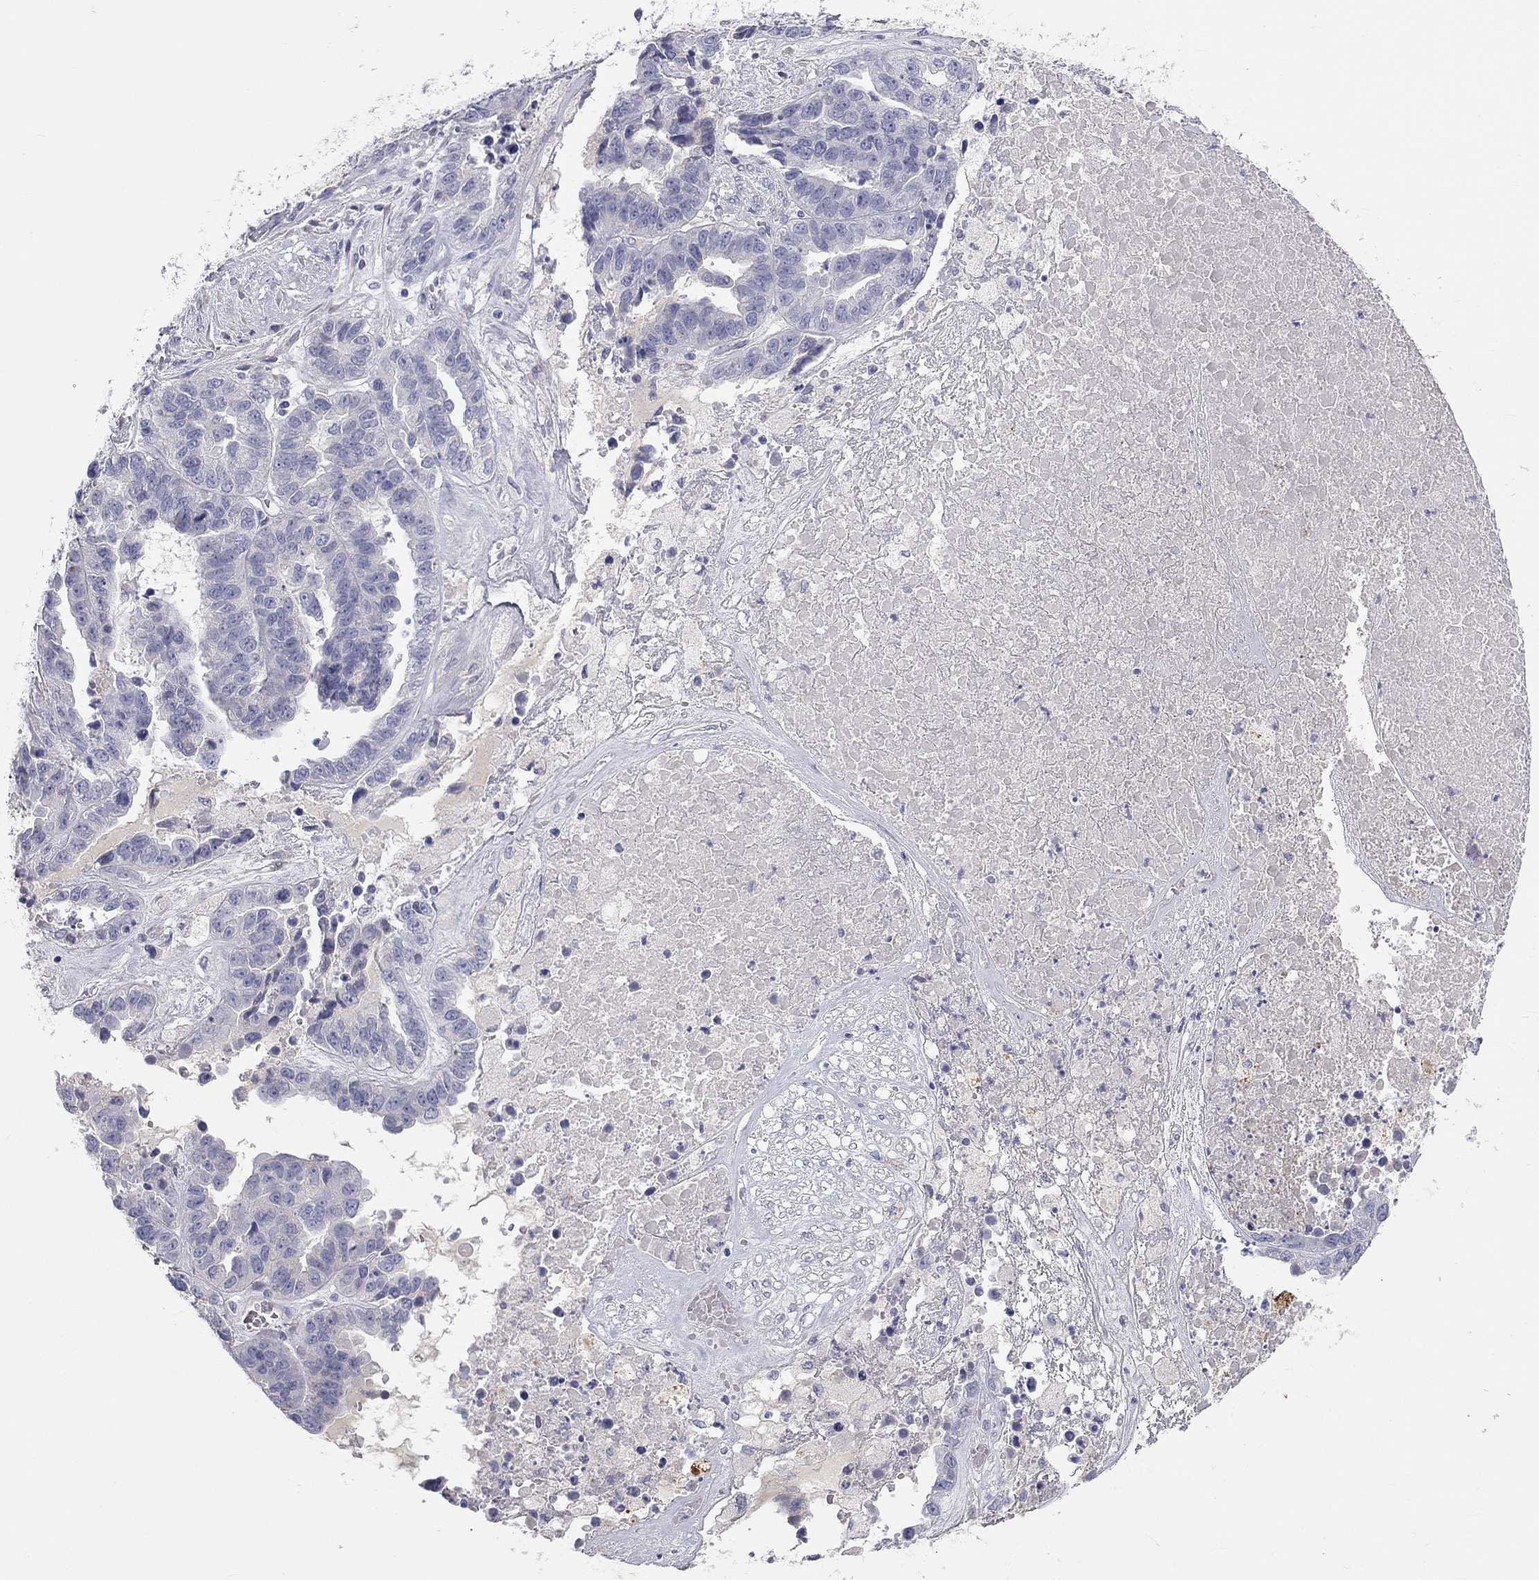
{"staining": {"intensity": "negative", "quantity": "none", "location": "none"}, "tissue": "ovarian cancer", "cell_type": "Tumor cells", "image_type": "cancer", "snomed": [{"axis": "morphology", "description": "Cystadenocarcinoma, serous, NOS"}, {"axis": "topography", "description": "Ovary"}], "caption": "There is no significant staining in tumor cells of serous cystadenocarcinoma (ovarian).", "gene": "ST7L", "patient": {"sex": "female", "age": 87}}